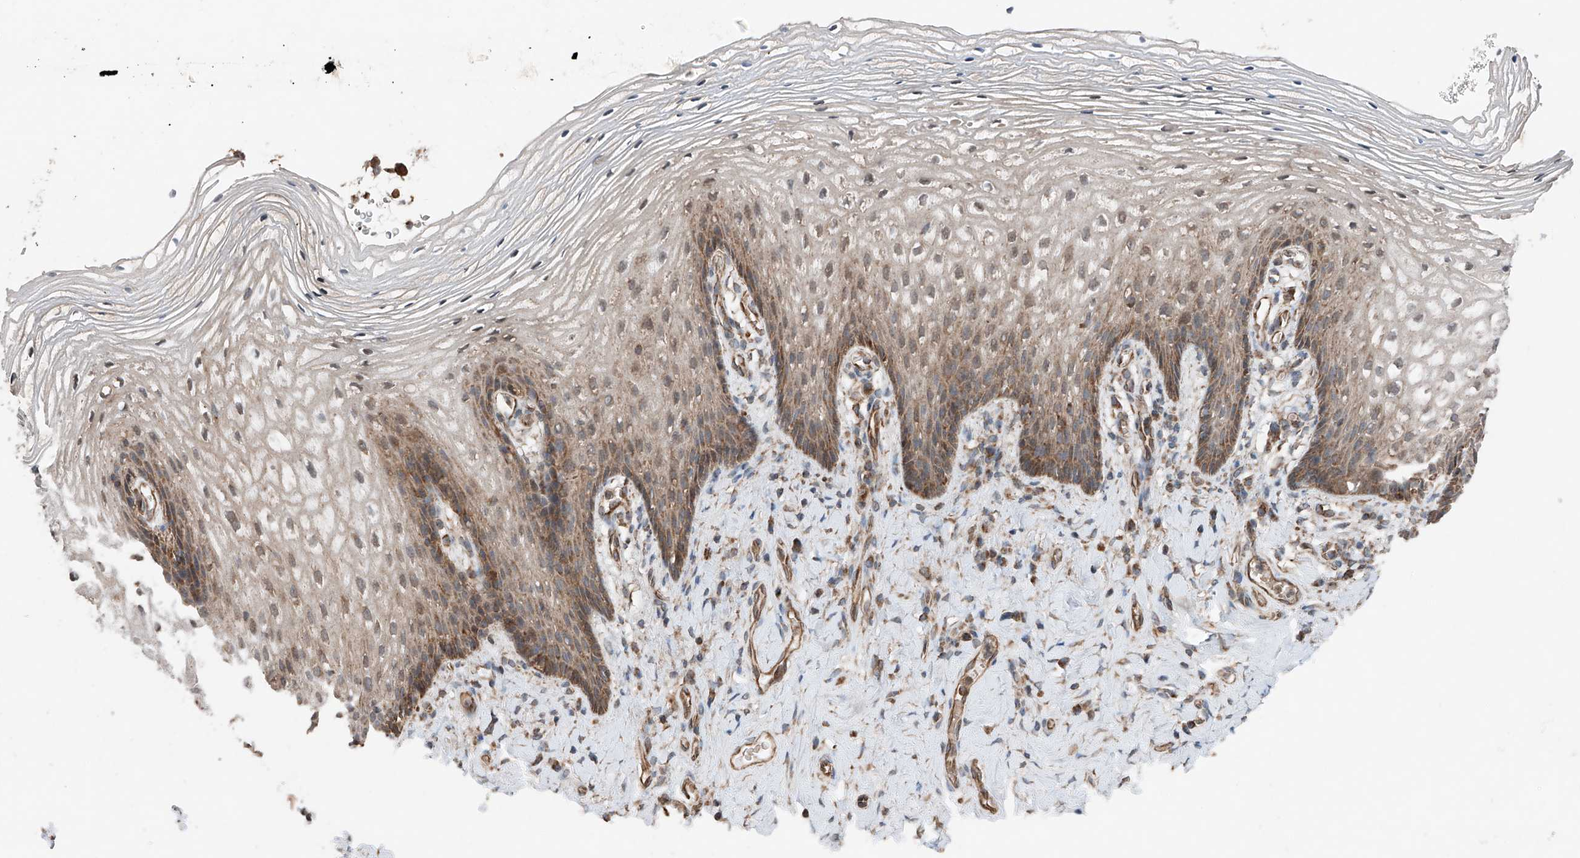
{"staining": {"intensity": "moderate", "quantity": "25%-75%", "location": "cytoplasmic/membranous"}, "tissue": "vagina", "cell_type": "Squamous epithelial cells", "image_type": "normal", "snomed": [{"axis": "morphology", "description": "Normal tissue, NOS"}, {"axis": "topography", "description": "Vagina"}], "caption": "Brown immunohistochemical staining in benign human vagina shows moderate cytoplasmic/membranous positivity in approximately 25%-75% of squamous epithelial cells. (Stains: DAB (3,3'-diaminobenzidine) in brown, nuclei in blue, Microscopy: brightfield microscopy at high magnification).", "gene": "AP4B1", "patient": {"sex": "female", "age": 60}}